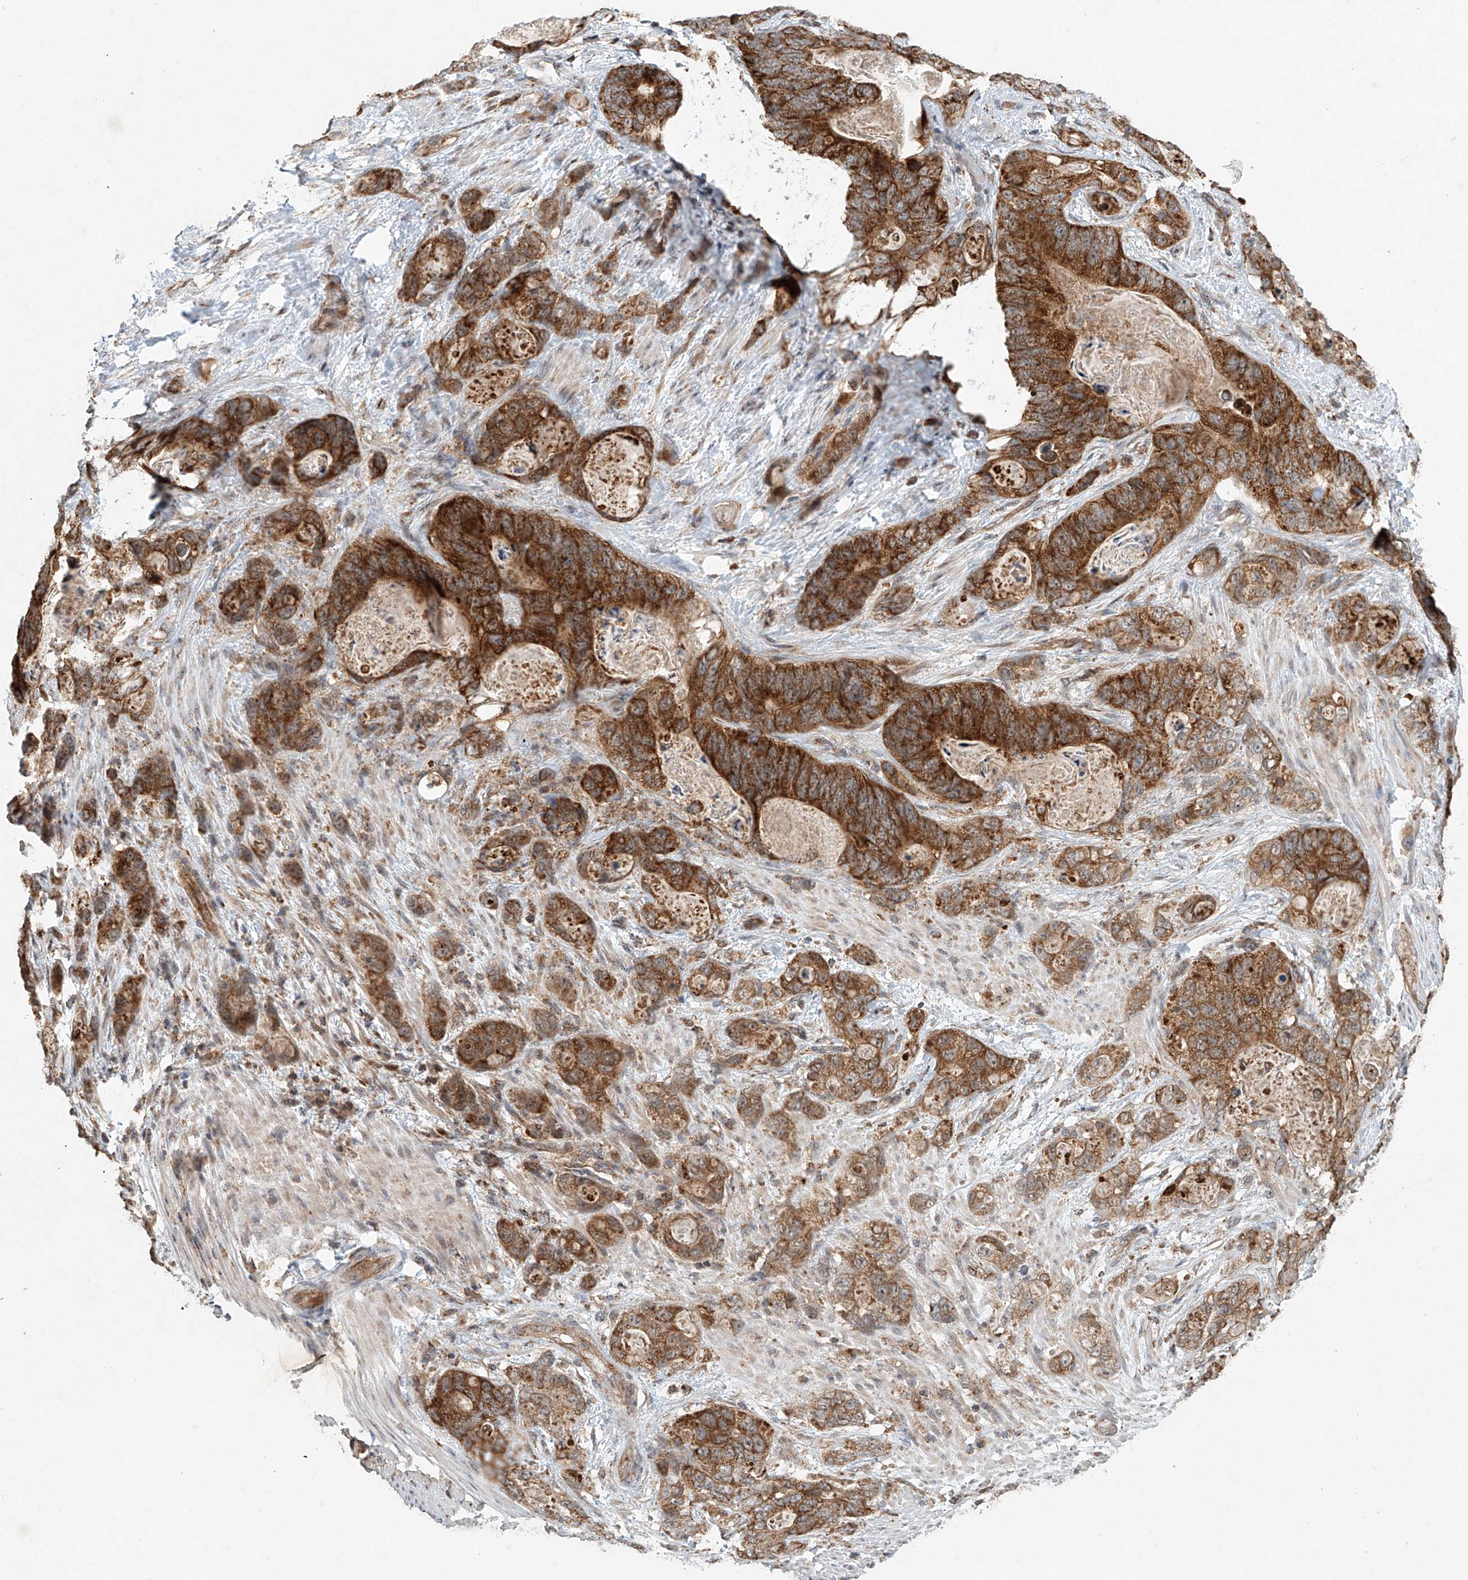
{"staining": {"intensity": "strong", "quantity": ">75%", "location": "cytoplasmic/membranous"}, "tissue": "stomach cancer", "cell_type": "Tumor cells", "image_type": "cancer", "snomed": [{"axis": "morphology", "description": "Normal tissue, NOS"}, {"axis": "morphology", "description": "Adenocarcinoma, NOS"}, {"axis": "topography", "description": "Stomach"}], "caption": "A brown stain shows strong cytoplasmic/membranous positivity of a protein in human stomach cancer (adenocarcinoma) tumor cells.", "gene": "DCAF11", "patient": {"sex": "female", "age": 89}}